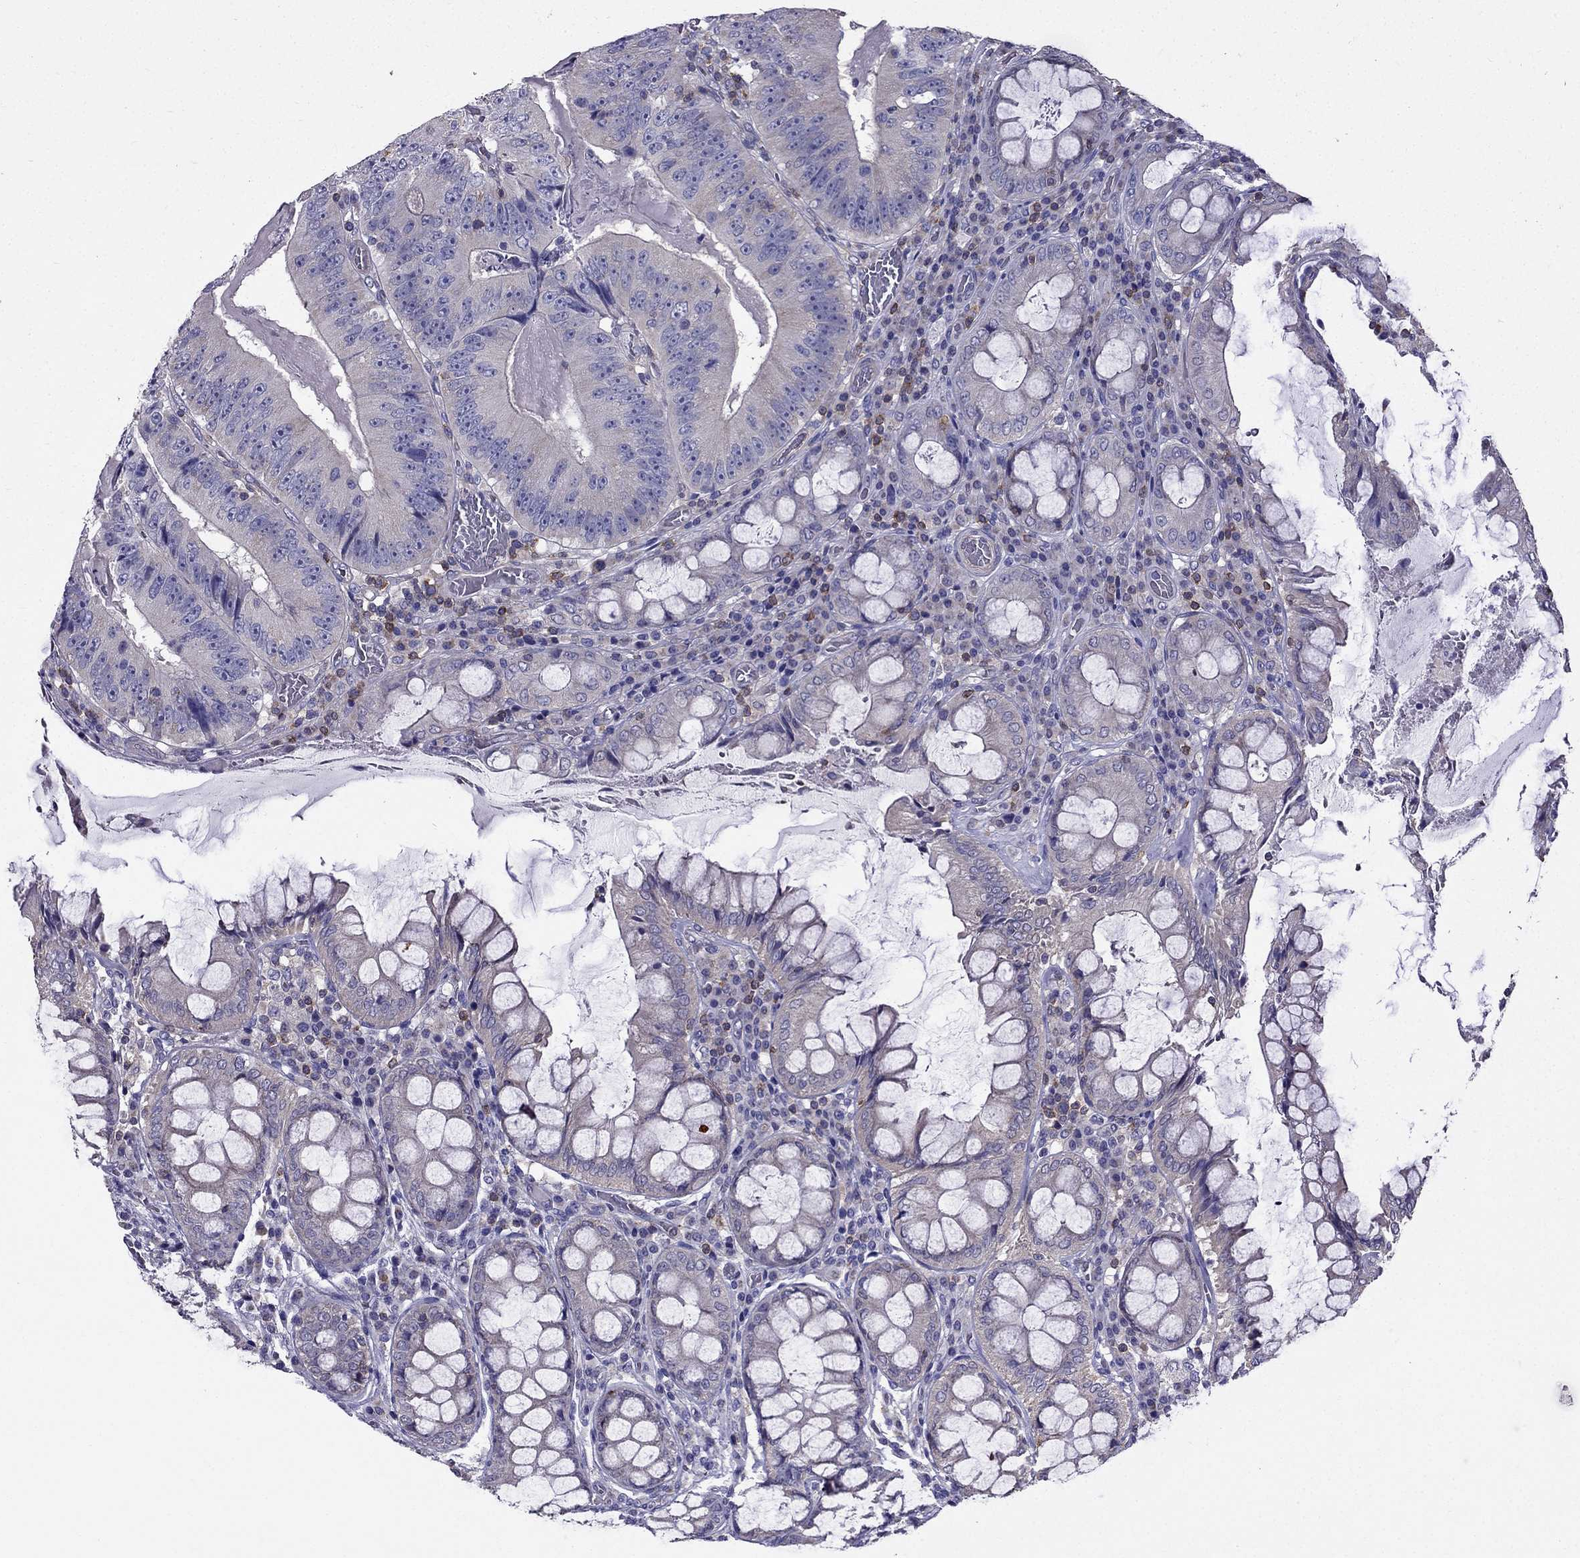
{"staining": {"intensity": "negative", "quantity": "none", "location": "none"}, "tissue": "colorectal cancer", "cell_type": "Tumor cells", "image_type": "cancer", "snomed": [{"axis": "morphology", "description": "Adenocarcinoma, NOS"}, {"axis": "topography", "description": "Colon"}], "caption": "The micrograph shows no significant positivity in tumor cells of colorectal cancer.", "gene": "AAK1", "patient": {"sex": "female", "age": 86}}